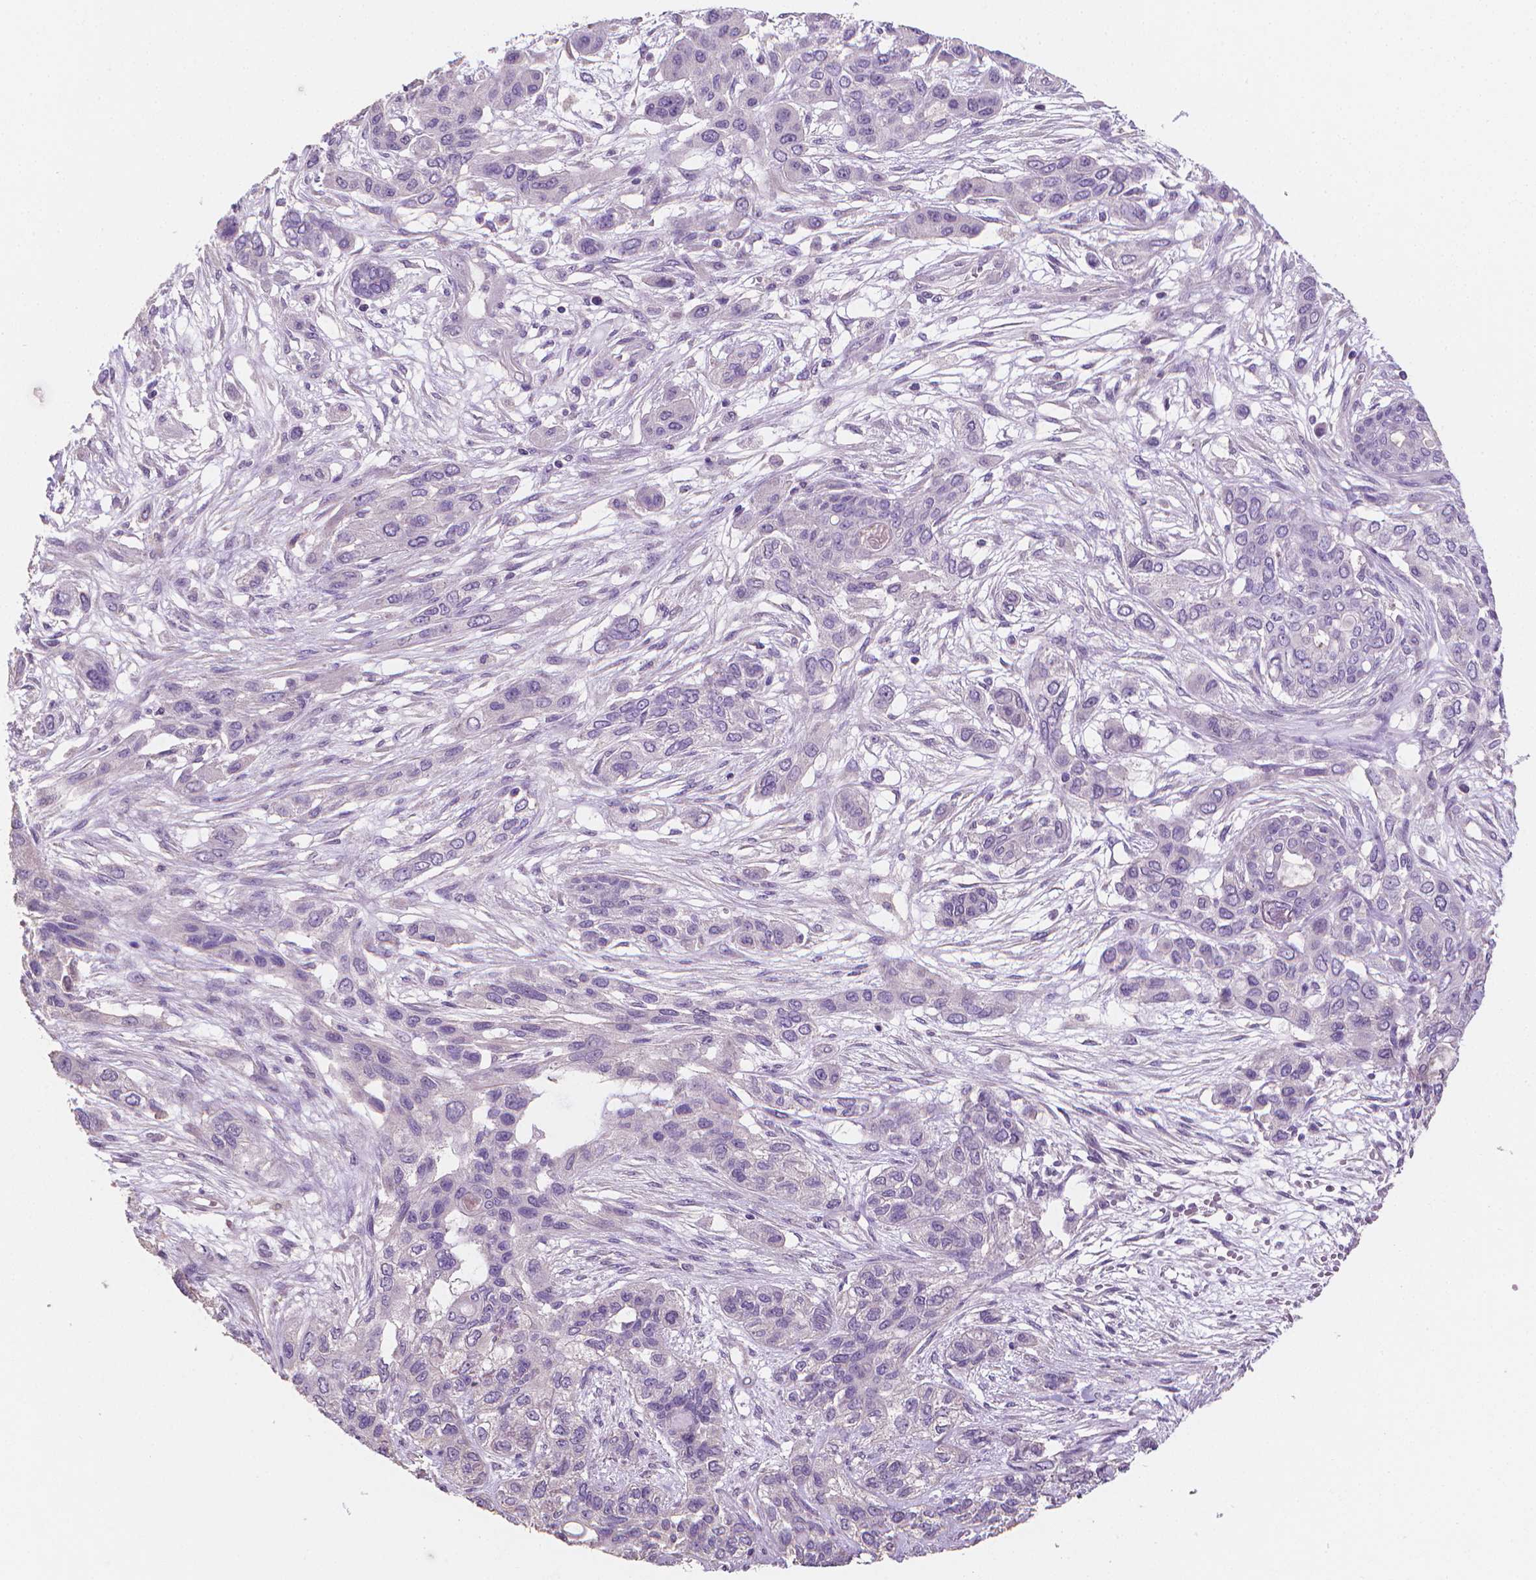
{"staining": {"intensity": "negative", "quantity": "none", "location": "none"}, "tissue": "lung cancer", "cell_type": "Tumor cells", "image_type": "cancer", "snomed": [{"axis": "morphology", "description": "Squamous cell carcinoma, NOS"}, {"axis": "topography", "description": "Lung"}], "caption": "Immunohistochemistry (IHC) of squamous cell carcinoma (lung) exhibits no staining in tumor cells. (IHC, brightfield microscopy, high magnification).", "gene": "CATIP", "patient": {"sex": "female", "age": 70}}